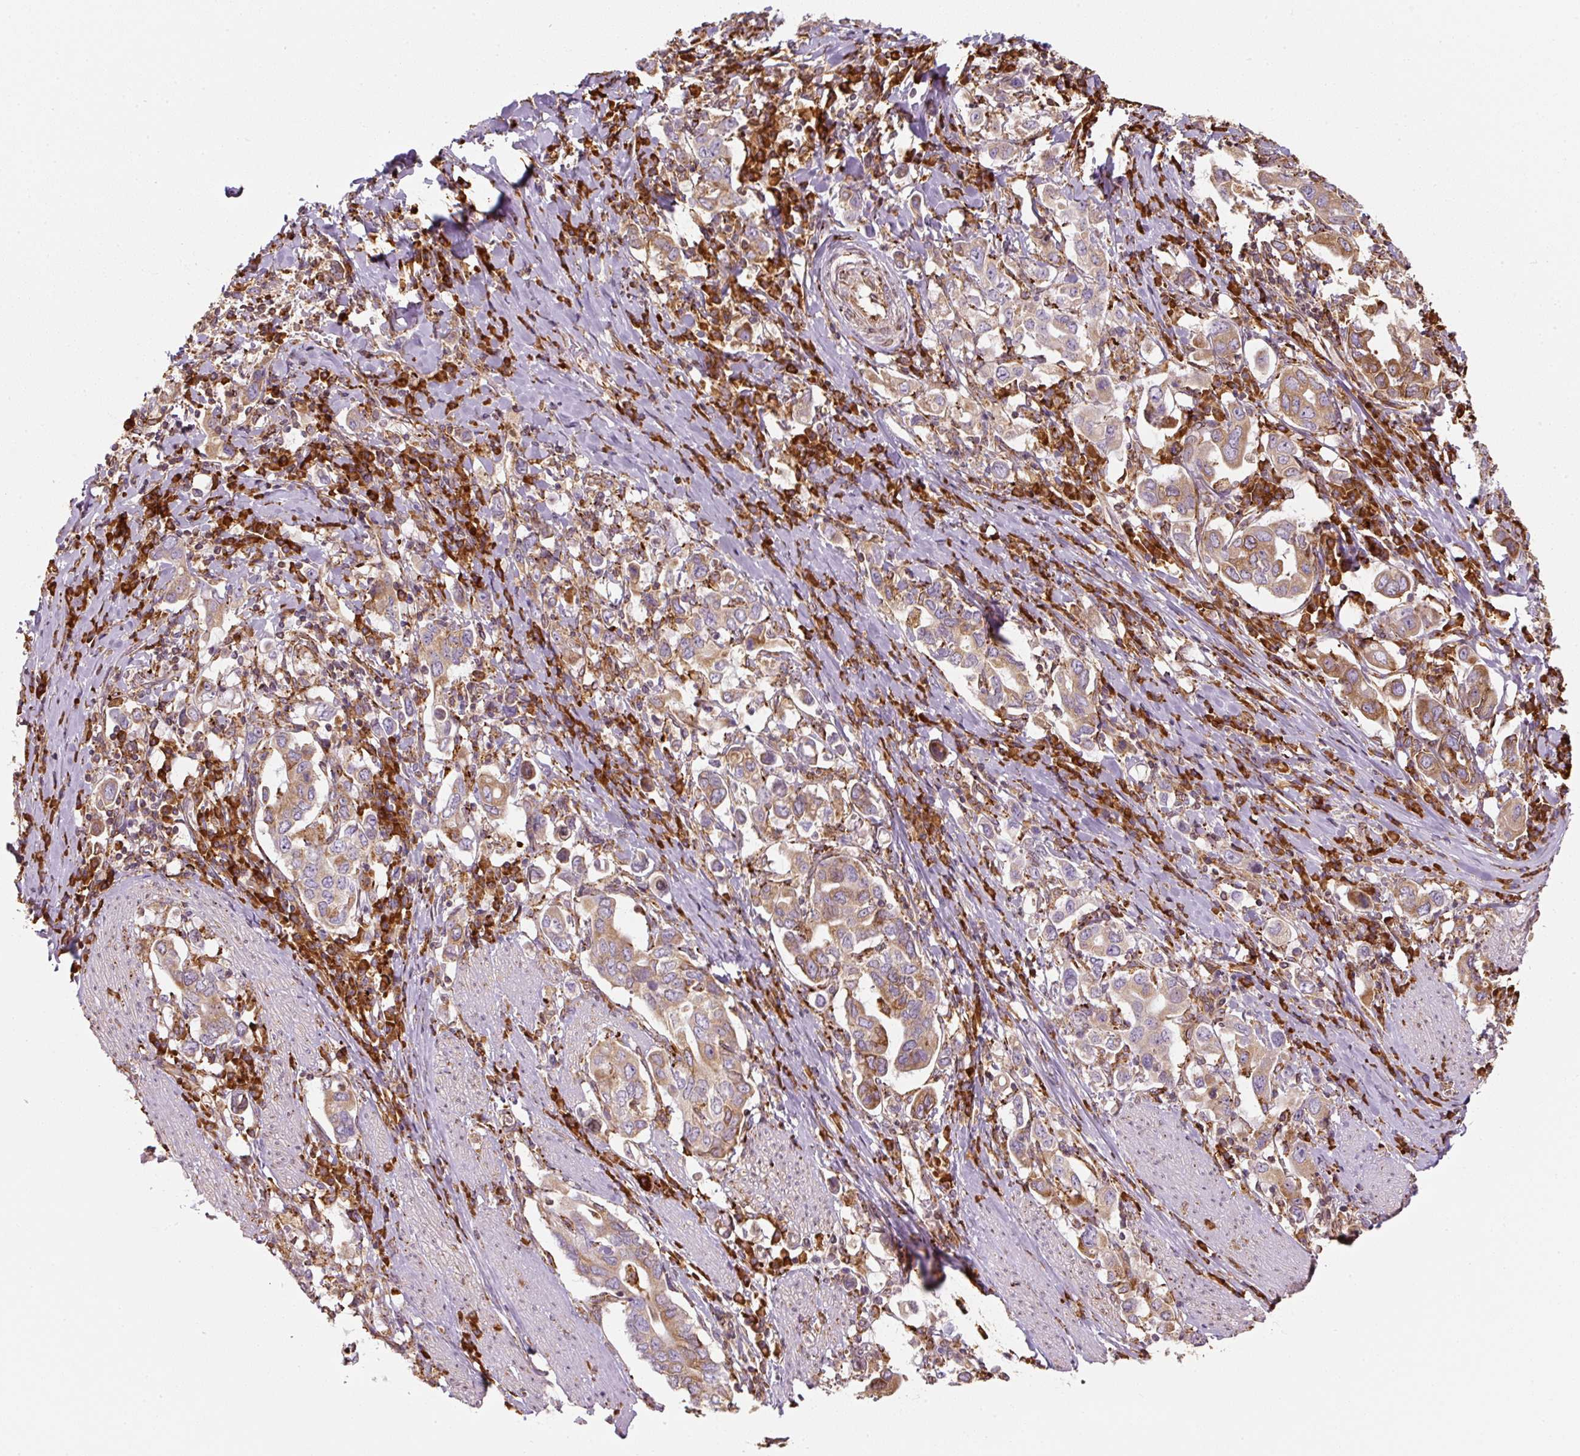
{"staining": {"intensity": "moderate", "quantity": ">75%", "location": "cytoplasmic/membranous"}, "tissue": "stomach cancer", "cell_type": "Tumor cells", "image_type": "cancer", "snomed": [{"axis": "morphology", "description": "Adenocarcinoma, NOS"}, {"axis": "topography", "description": "Stomach, upper"}, {"axis": "topography", "description": "Stomach"}], "caption": "The photomicrograph shows staining of stomach adenocarcinoma, revealing moderate cytoplasmic/membranous protein staining (brown color) within tumor cells. (brown staining indicates protein expression, while blue staining denotes nuclei).", "gene": "PRKCSH", "patient": {"sex": "male", "age": 62}}